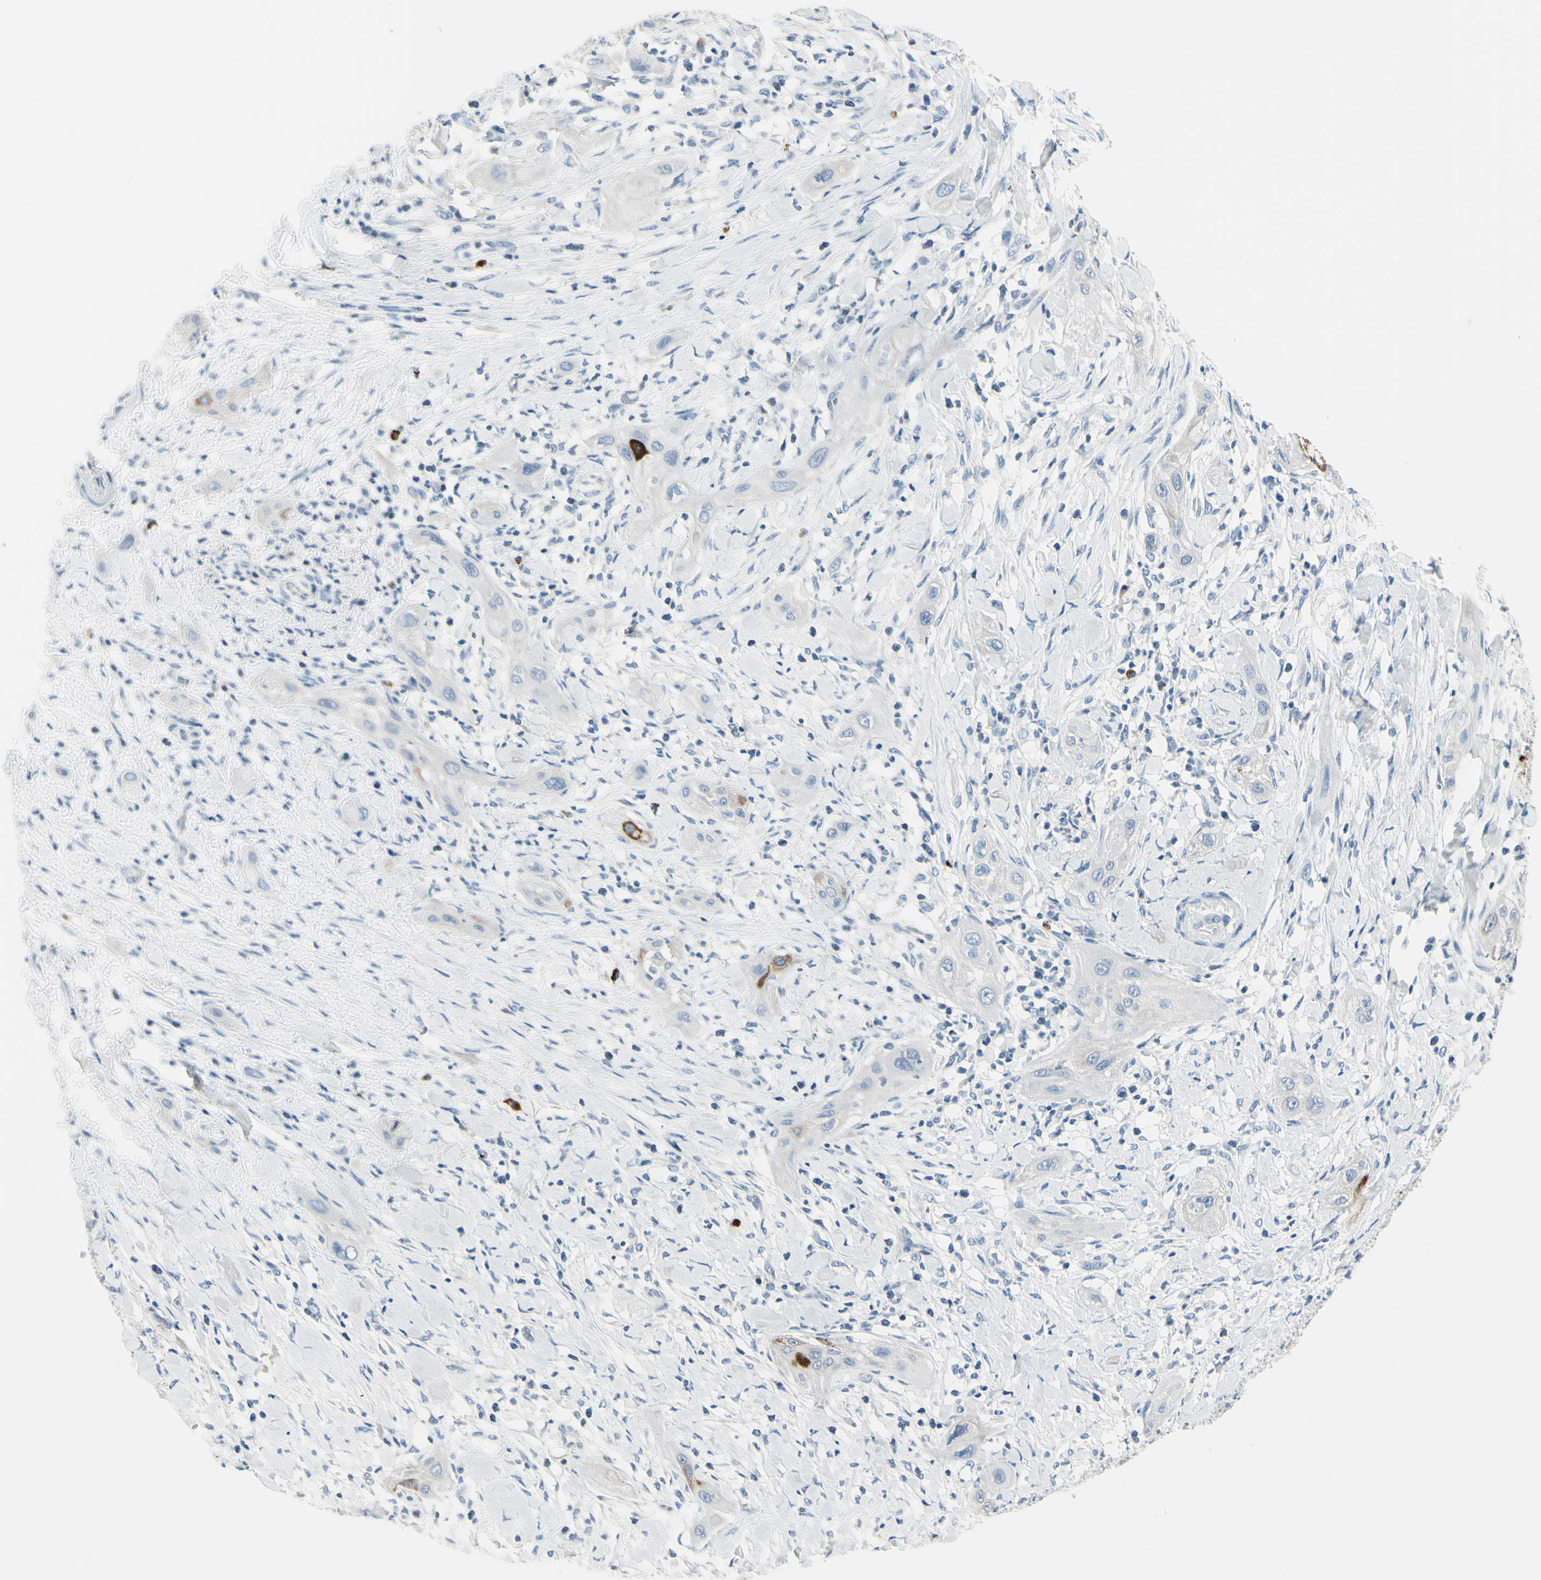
{"staining": {"intensity": "strong", "quantity": "<25%", "location": "cytoplasmic/membranous"}, "tissue": "lung cancer", "cell_type": "Tumor cells", "image_type": "cancer", "snomed": [{"axis": "morphology", "description": "Squamous cell carcinoma, NOS"}, {"axis": "topography", "description": "Lung"}], "caption": "Lung cancer stained with a brown dye demonstrates strong cytoplasmic/membranous positive staining in approximately <25% of tumor cells.", "gene": "DLG4", "patient": {"sex": "female", "age": 47}}